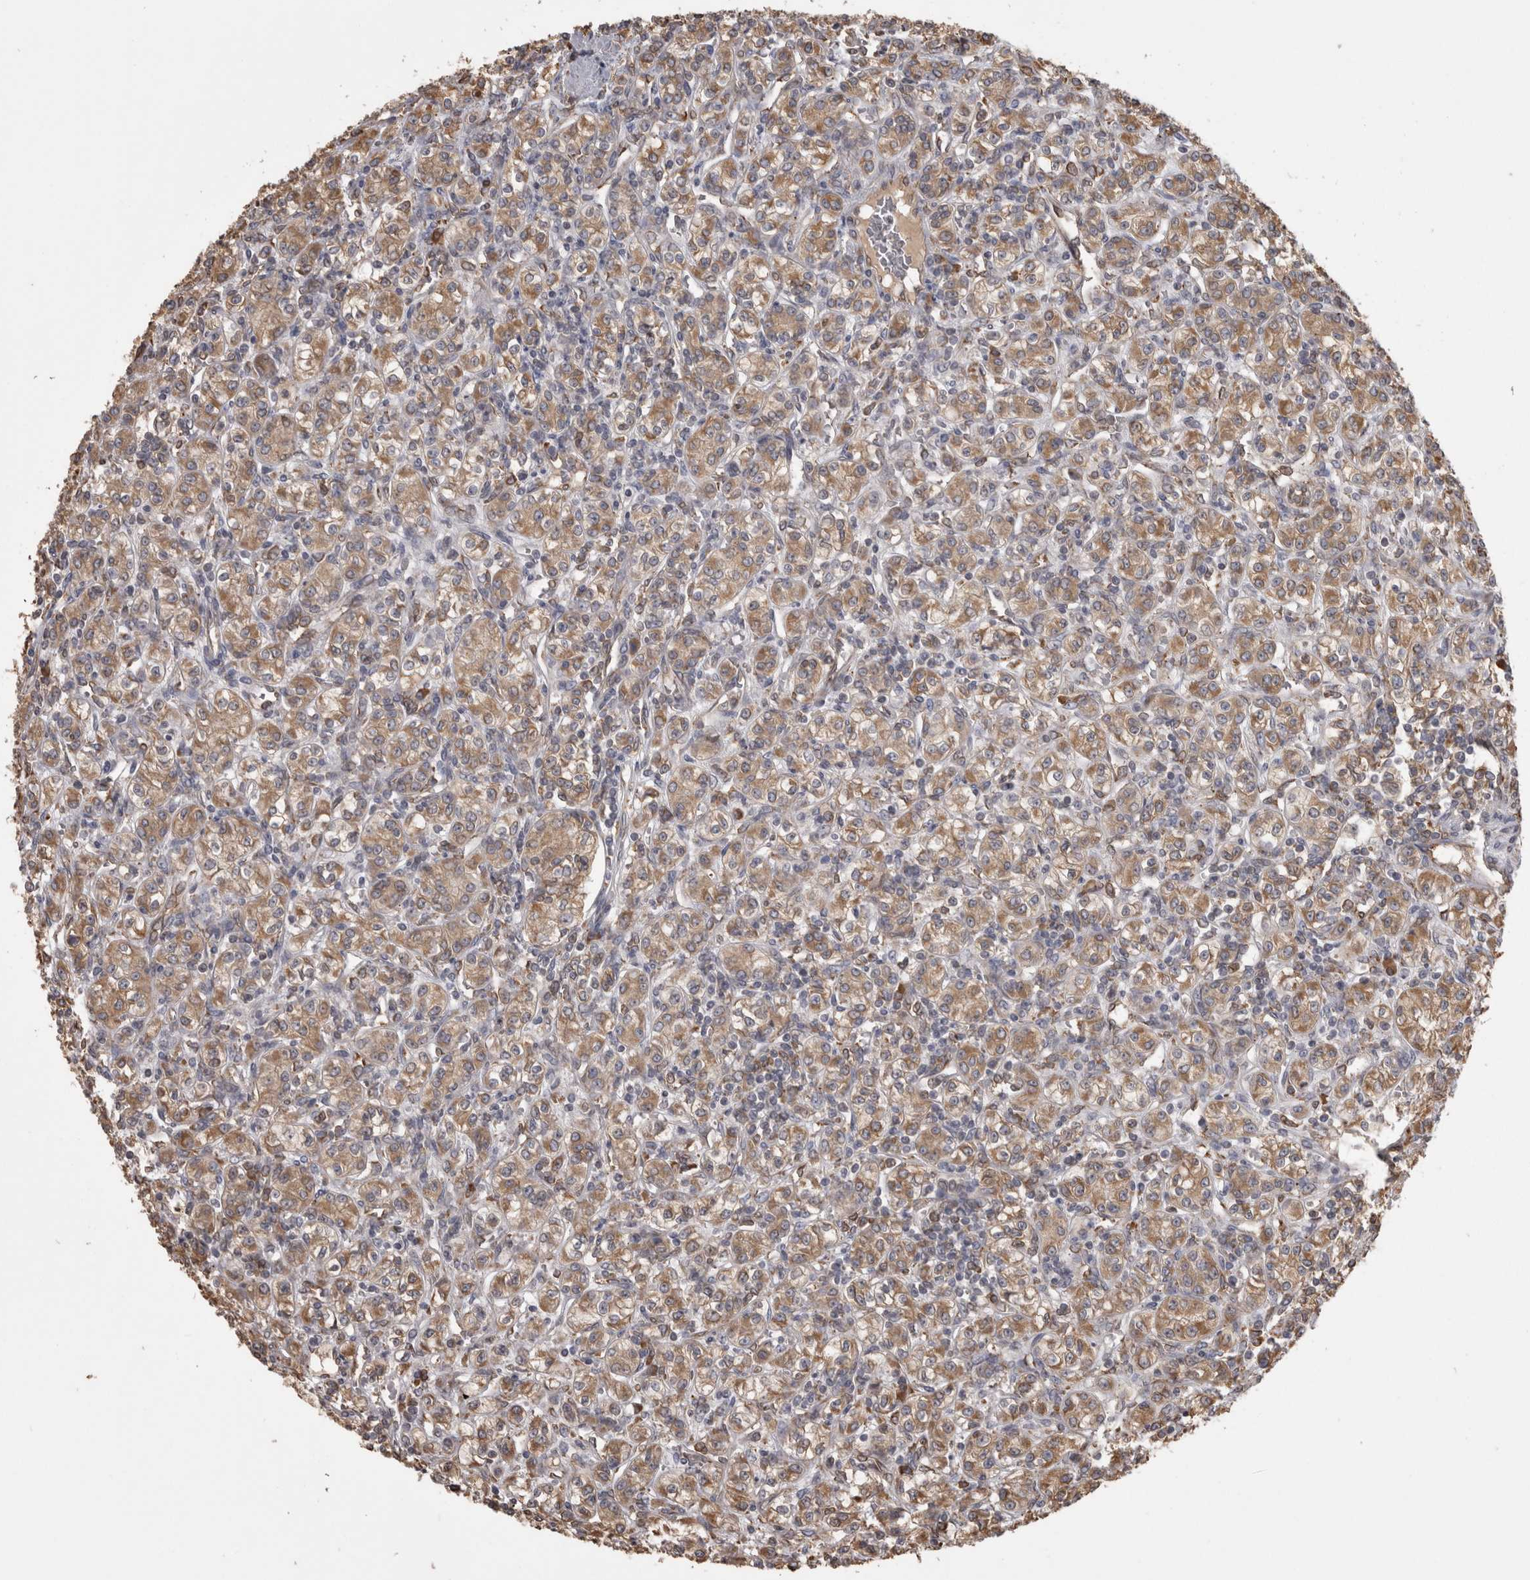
{"staining": {"intensity": "moderate", "quantity": ">75%", "location": "cytoplasmic/membranous"}, "tissue": "renal cancer", "cell_type": "Tumor cells", "image_type": "cancer", "snomed": [{"axis": "morphology", "description": "Adenocarcinoma, NOS"}, {"axis": "topography", "description": "Kidney"}], "caption": "Protein staining by immunohistochemistry shows moderate cytoplasmic/membranous expression in about >75% of tumor cells in renal adenocarcinoma. (brown staining indicates protein expression, while blue staining denotes nuclei).", "gene": "PON2", "patient": {"sex": "male", "age": 77}}